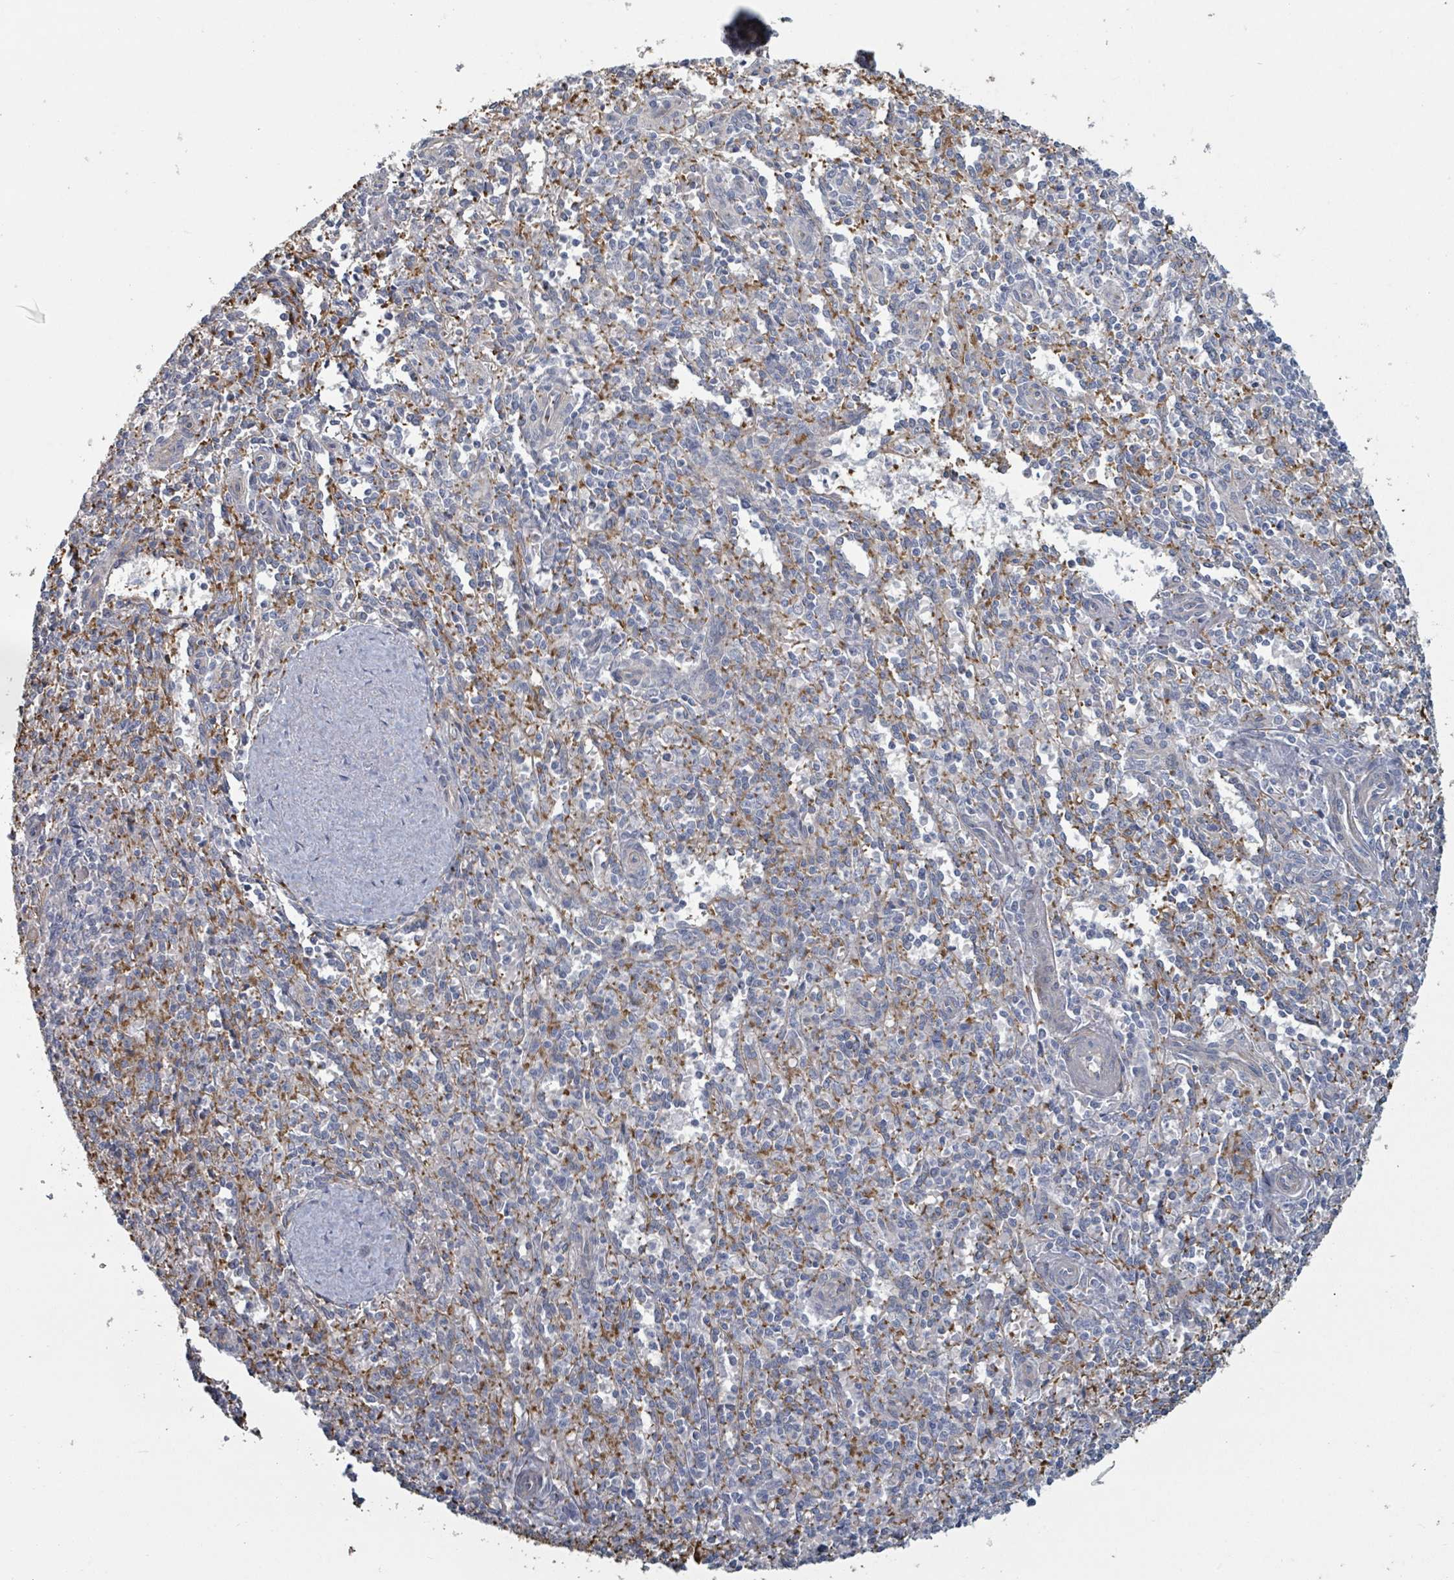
{"staining": {"intensity": "negative", "quantity": "none", "location": "none"}, "tissue": "spleen", "cell_type": "Cells in red pulp", "image_type": "normal", "snomed": [{"axis": "morphology", "description": "Normal tissue, NOS"}, {"axis": "topography", "description": "Spleen"}], "caption": "Protein analysis of normal spleen displays no significant positivity in cells in red pulp. Nuclei are stained in blue.", "gene": "PLAUR", "patient": {"sex": "female", "age": 70}}